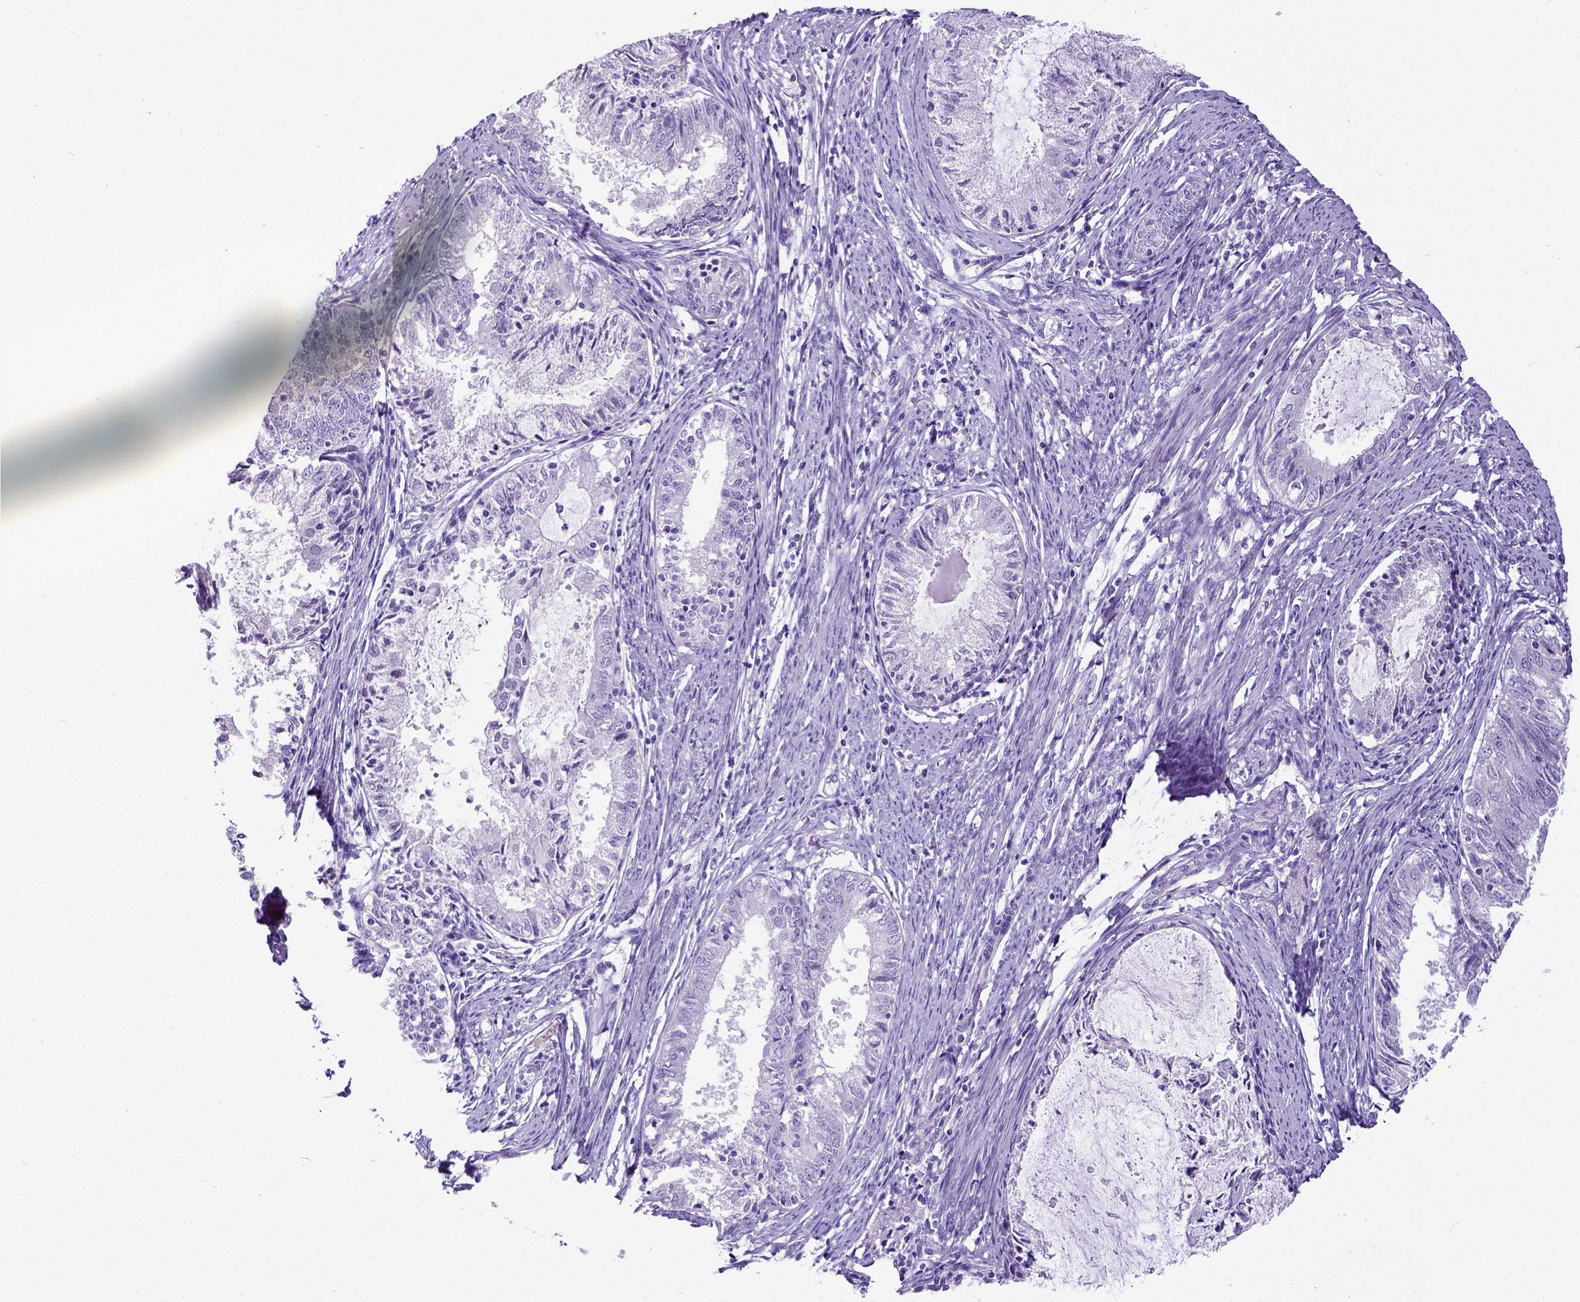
{"staining": {"intensity": "negative", "quantity": "none", "location": "none"}, "tissue": "endometrial cancer", "cell_type": "Tumor cells", "image_type": "cancer", "snomed": [{"axis": "morphology", "description": "Adenocarcinoma, NOS"}, {"axis": "topography", "description": "Endometrium"}], "caption": "Immunohistochemistry (IHC) histopathology image of endometrial cancer (adenocarcinoma) stained for a protein (brown), which shows no expression in tumor cells.", "gene": "SATB2", "patient": {"sex": "female", "age": 57}}